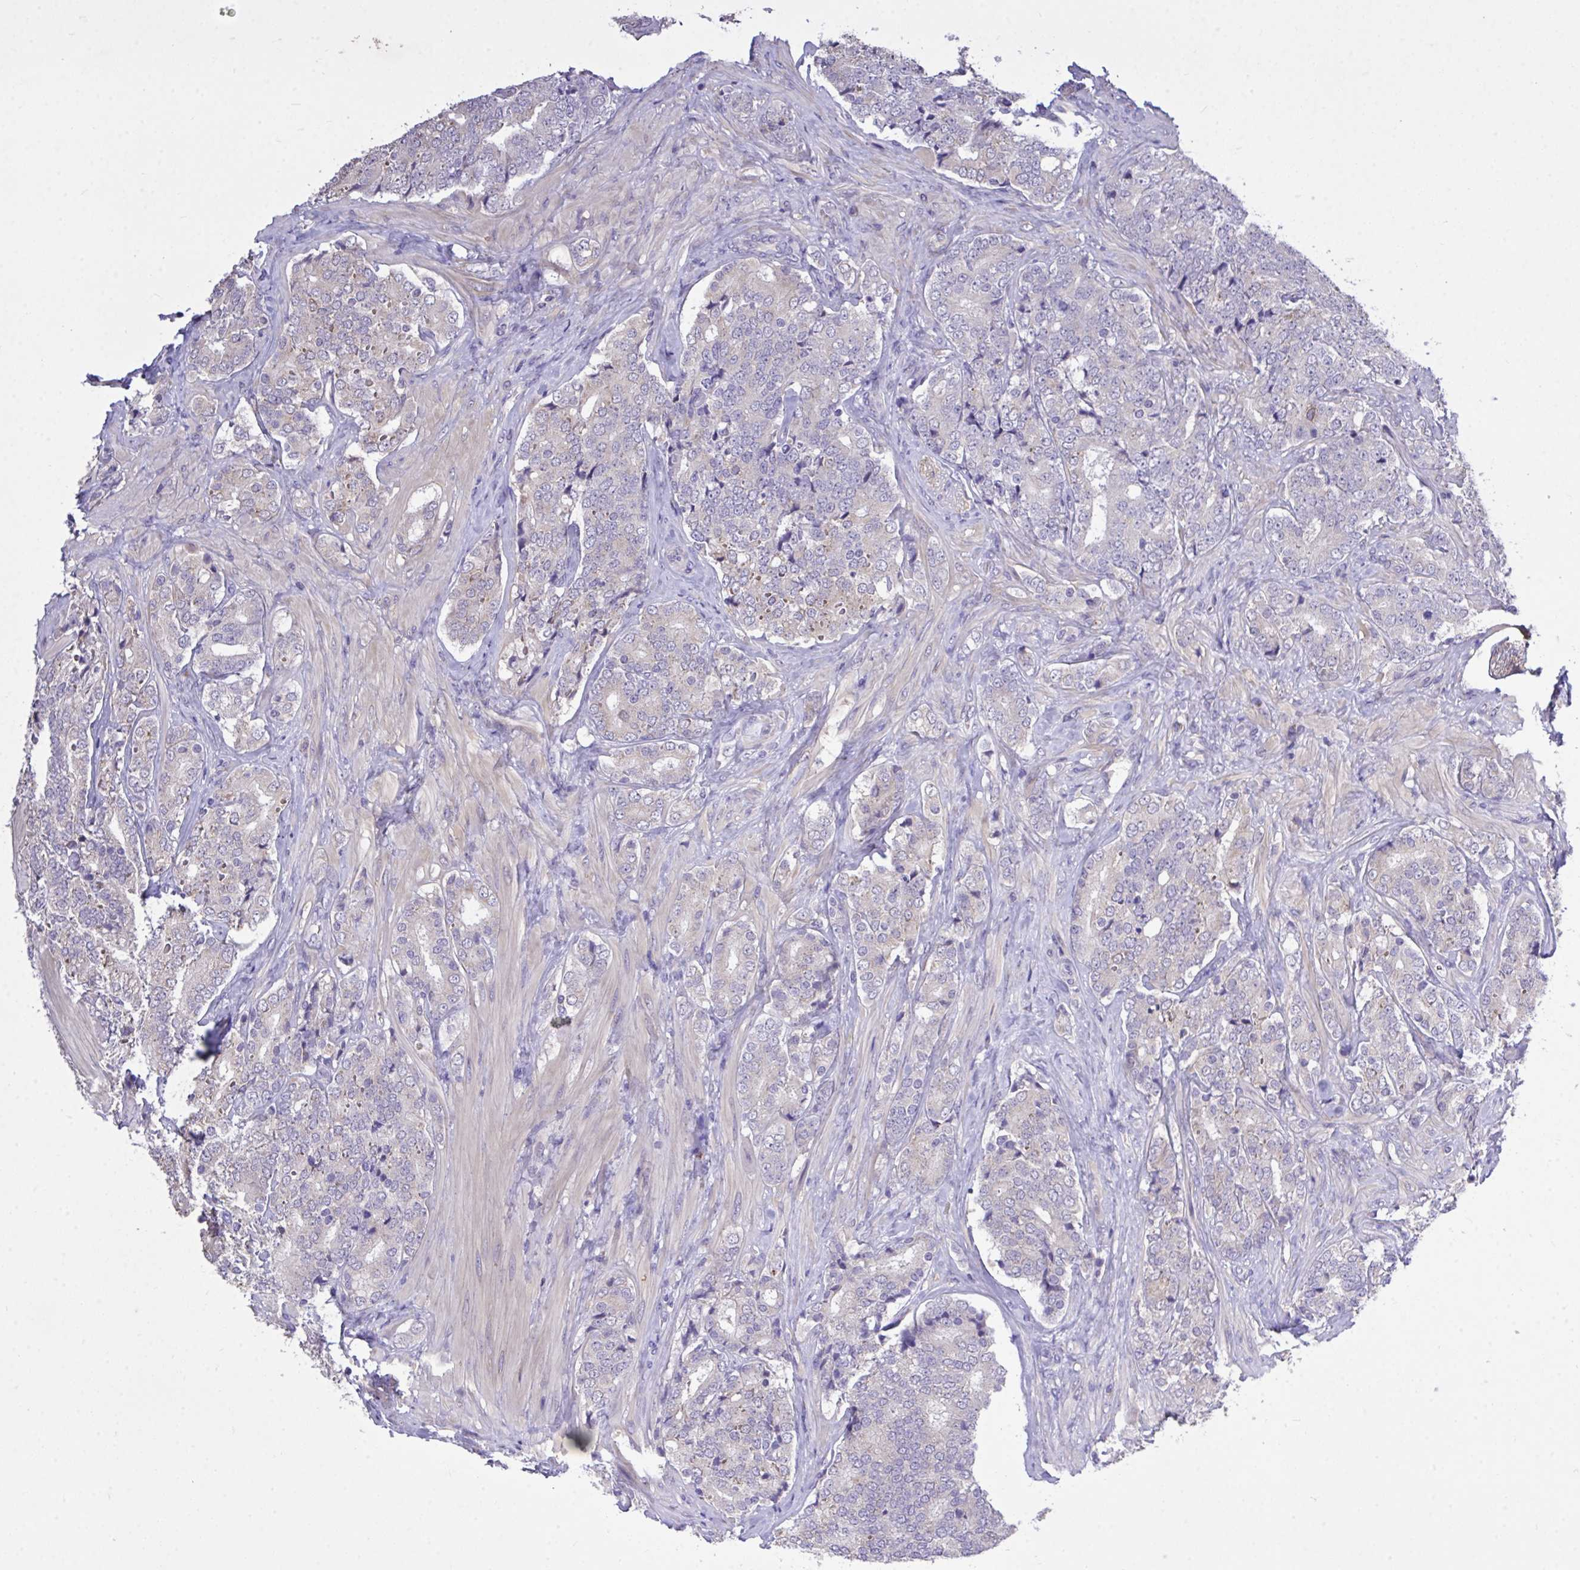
{"staining": {"intensity": "negative", "quantity": "none", "location": "none"}, "tissue": "prostate cancer", "cell_type": "Tumor cells", "image_type": "cancer", "snomed": [{"axis": "morphology", "description": "Adenocarcinoma, High grade"}, {"axis": "topography", "description": "Prostate"}], "caption": "An IHC micrograph of high-grade adenocarcinoma (prostate) is shown. There is no staining in tumor cells of high-grade adenocarcinoma (prostate).", "gene": "MPC2", "patient": {"sex": "male", "age": 62}}